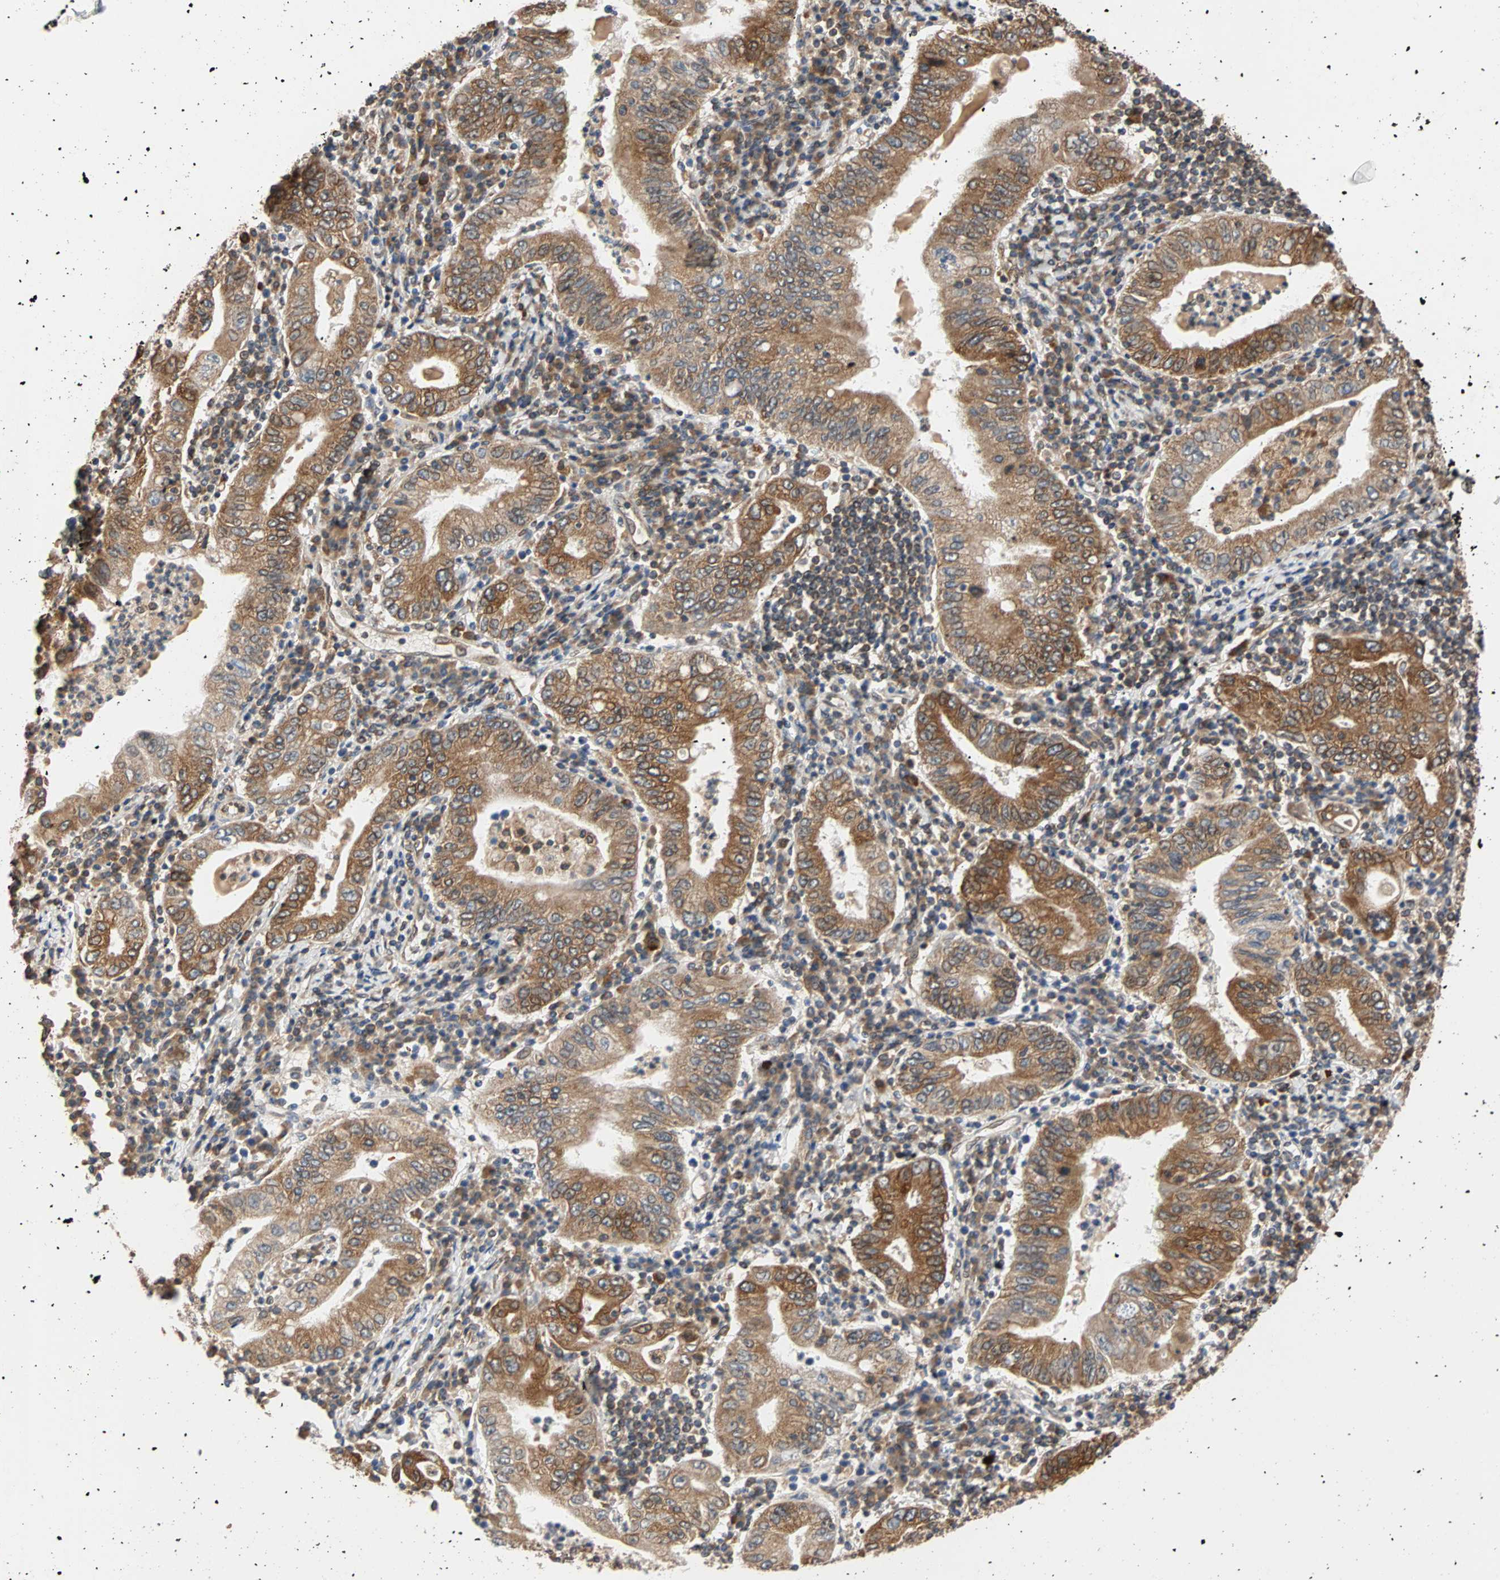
{"staining": {"intensity": "moderate", "quantity": ">75%", "location": "cytoplasmic/membranous"}, "tissue": "stomach cancer", "cell_type": "Tumor cells", "image_type": "cancer", "snomed": [{"axis": "morphology", "description": "Normal tissue, NOS"}, {"axis": "morphology", "description": "Adenocarcinoma, NOS"}, {"axis": "topography", "description": "Esophagus"}, {"axis": "topography", "description": "Stomach, upper"}, {"axis": "topography", "description": "Peripheral nerve tissue"}], "caption": "Stomach adenocarcinoma stained for a protein displays moderate cytoplasmic/membranous positivity in tumor cells. The staining is performed using DAB brown chromogen to label protein expression. The nuclei are counter-stained blue using hematoxylin.", "gene": "AUP1", "patient": {"sex": "male", "age": 62}}